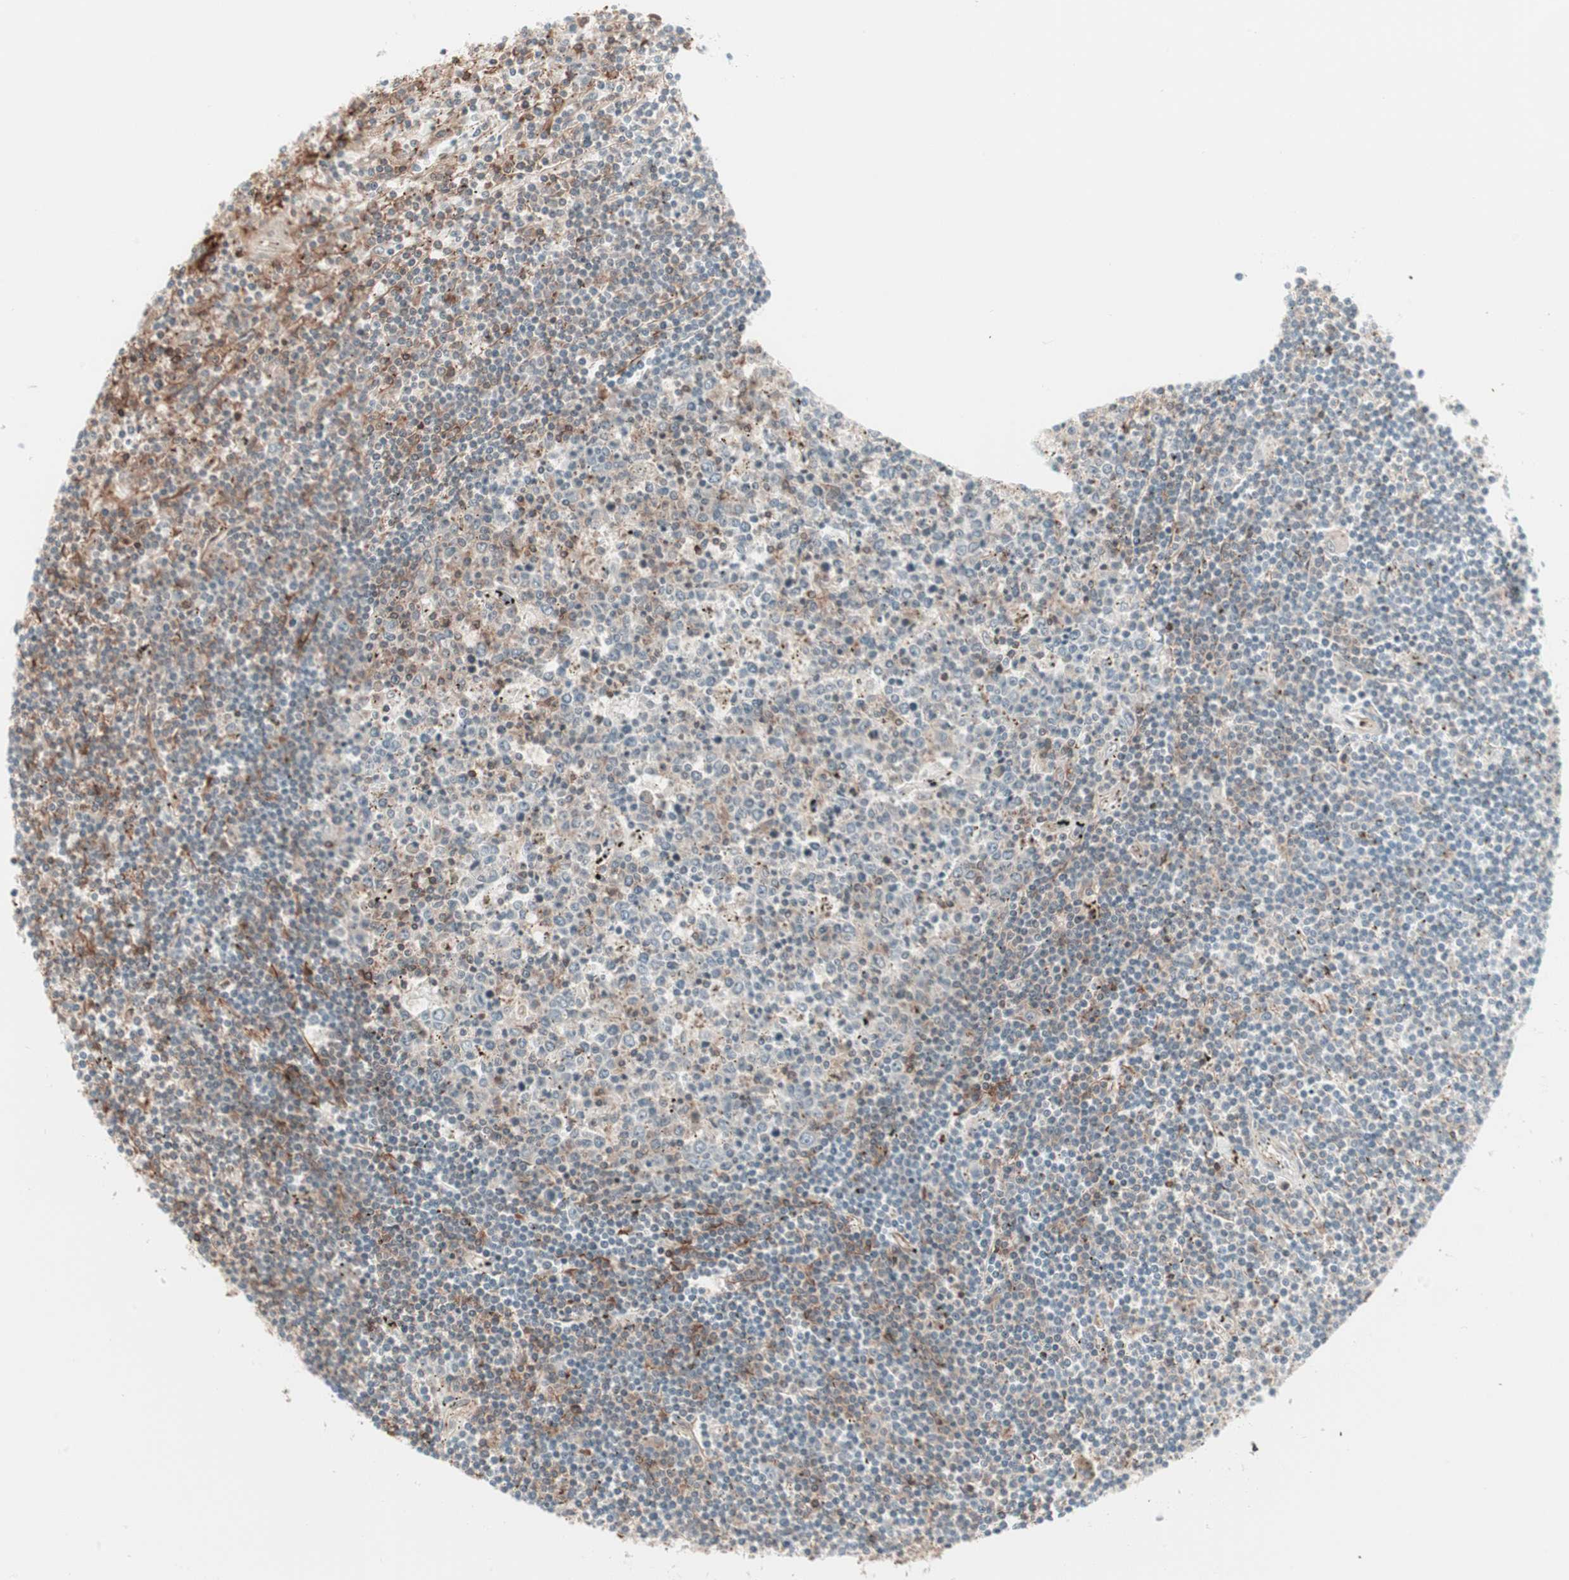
{"staining": {"intensity": "moderate", "quantity": "<25%", "location": "cytoplasmic/membranous"}, "tissue": "lymphoma", "cell_type": "Tumor cells", "image_type": "cancer", "snomed": [{"axis": "morphology", "description": "Malignant lymphoma, non-Hodgkin's type, Low grade"}, {"axis": "topography", "description": "Spleen"}], "caption": "This histopathology image exhibits immunohistochemistry (IHC) staining of malignant lymphoma, non-Hodgkin's type (low-grade), with low moderate cytoplasmic/membranous staining in approximately <25% of tumor cells.", "gene": "TCP11L1", "patient": {"sex": "male", "age": 76}}